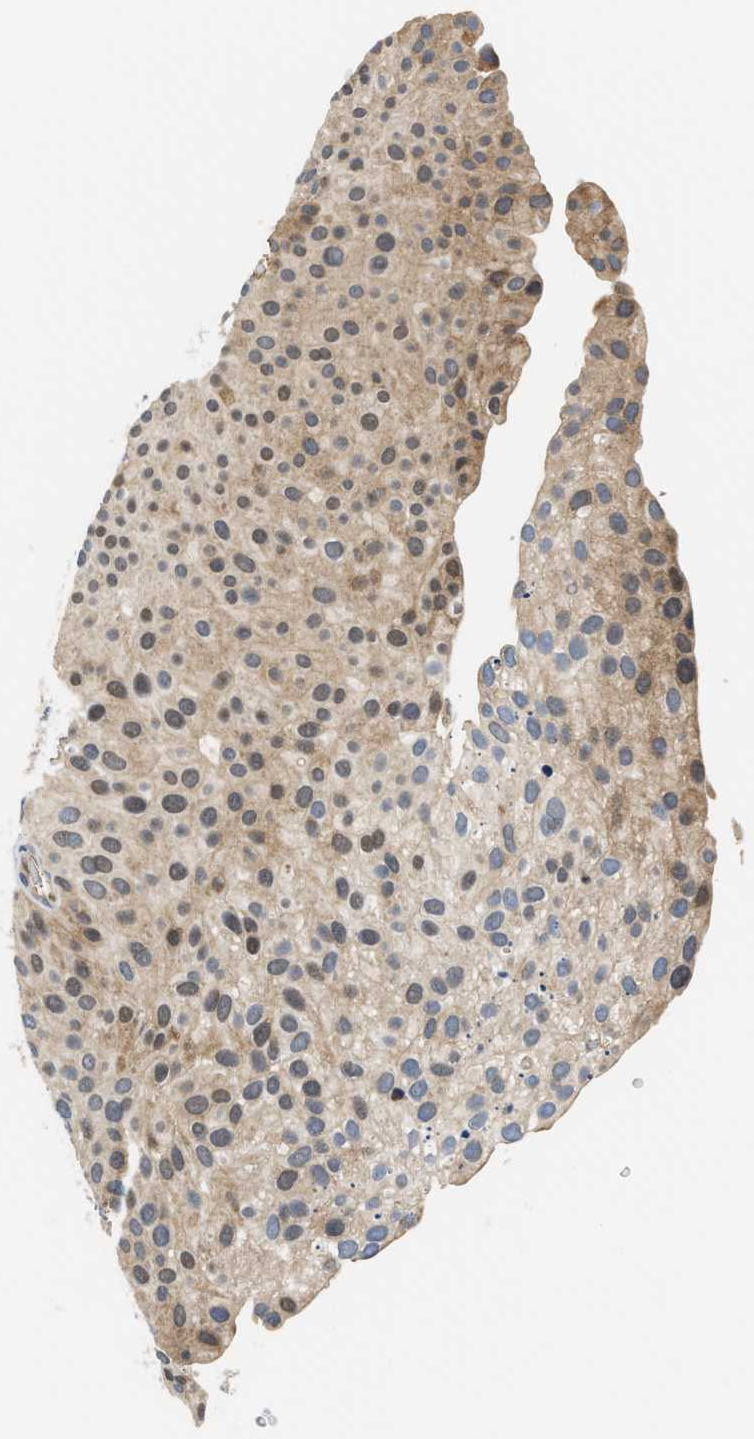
{"staining": {"intensity": "moderate", "quantity": ">75%", "location": "cytoplasmic/membranous"}, "tissue": "urothelial cancer", "cell_type": "Tumor cells", "image_type": "cancer", "snomed": [{"axis": "morphology", "description": "Urothelial carcinoma, Low grade"}, {"axis": "topography", "description": "Smooth muscle"}, {"axis": "topography", "description": "Urinary bladder"}], "caption": "Urothelial cancer tissue demonstrates moderate cytoplasmic/membranous positivity in approximately >75% of tumor cells, visualized by immunohistochemistry.", "gene": "TNIP2", "patient": {"sex": "male", "age": 60}}